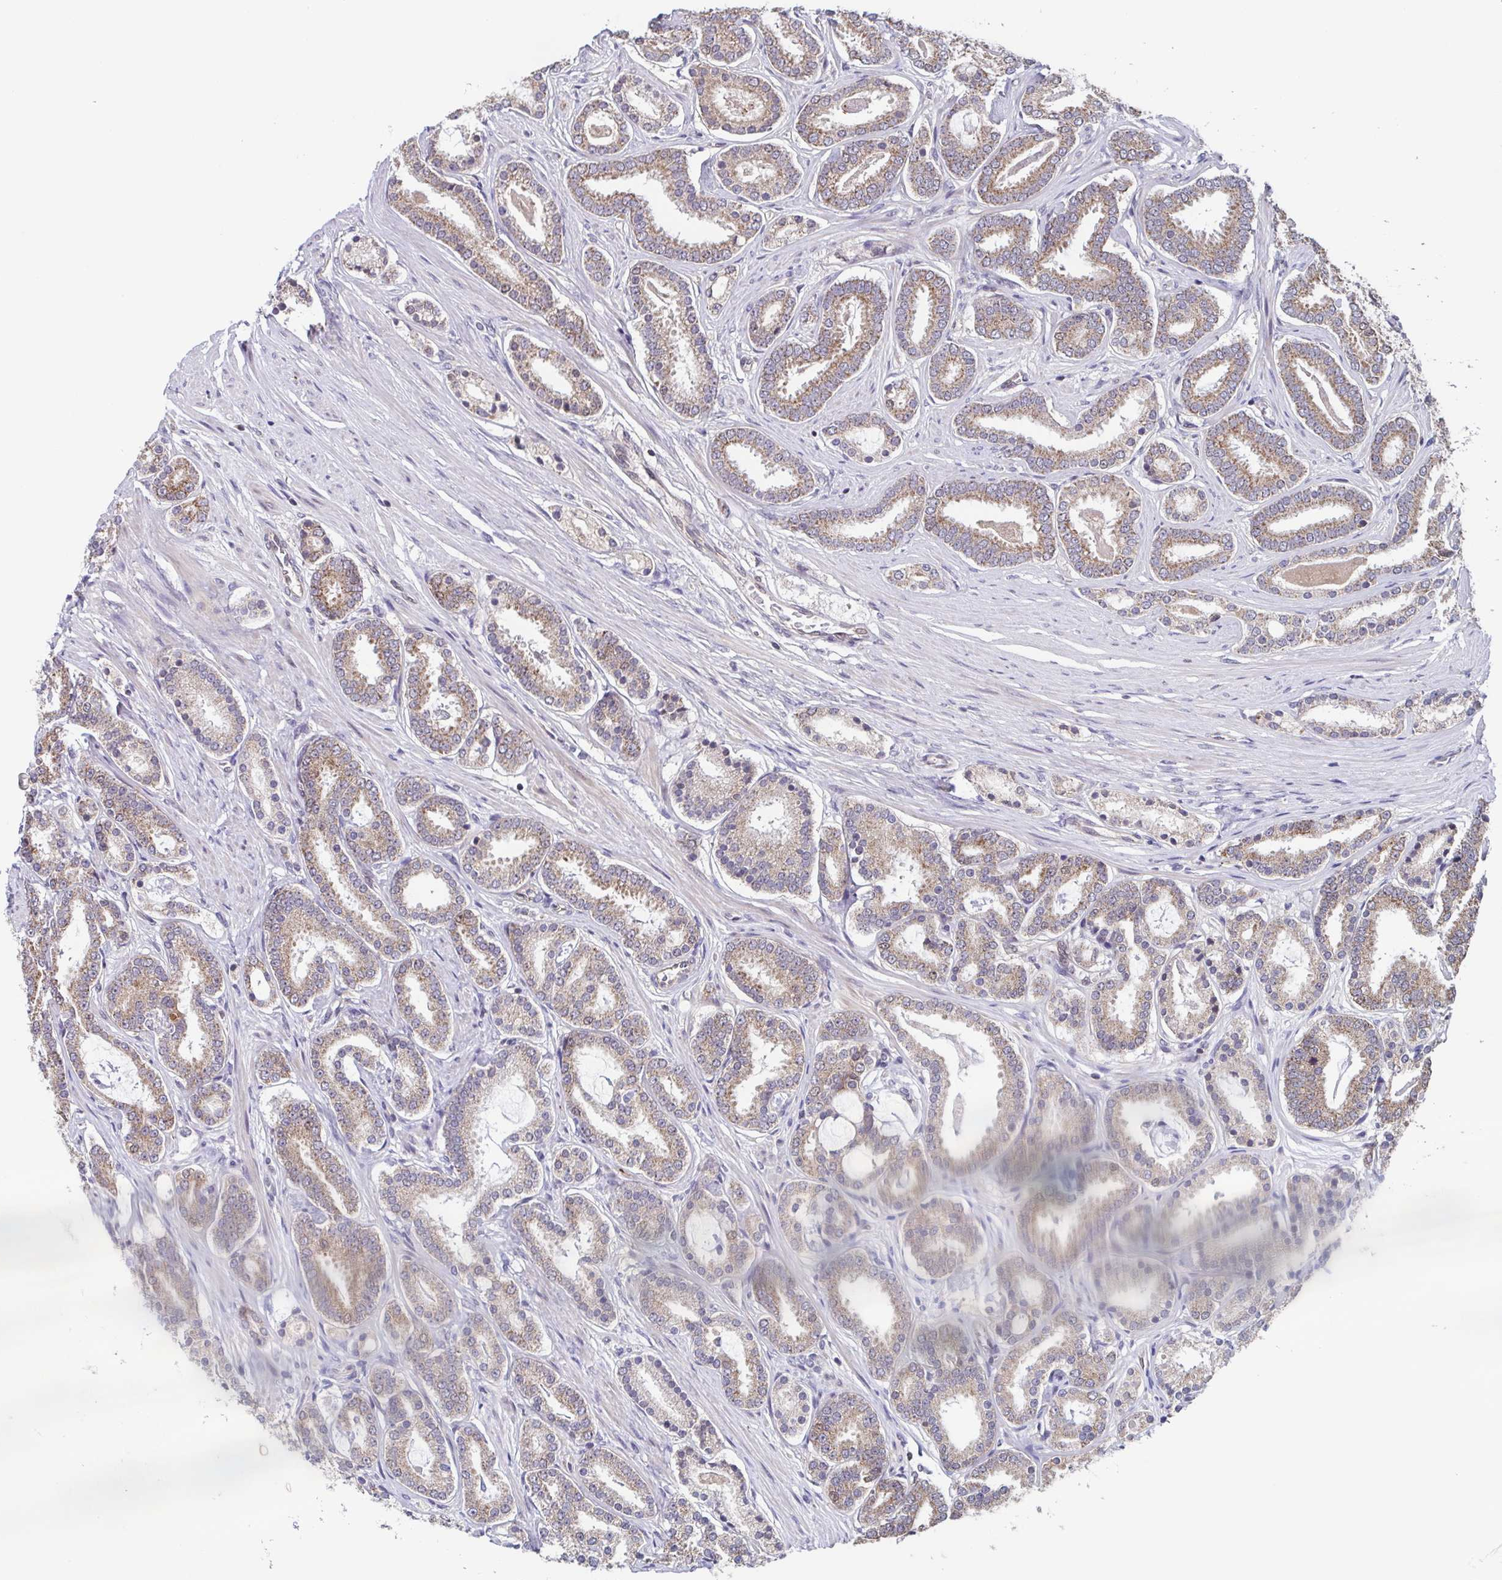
{"staining": {"intensity": "moderate", "quantity": ">75%", "location": "cytoplasmic/membranous"}, "tissue": "prostate cancer", "cell_type": "Tumor cells", "image_type": "cancer", "snomed": [{"axis": "morphology", "description": "Adenocarcinoma, High grade"}, {"axis": "topography", "description": "Prostate"}], "caption": "Immunohistochemical staining of prostate adenocarcinoma (high-grade) demonstrates moderate cytoplasmic/membranous protein positivity in about >75% of tumor cells.", "gene": "TTC19", "patient": {"sex": "male", "age": 63}}